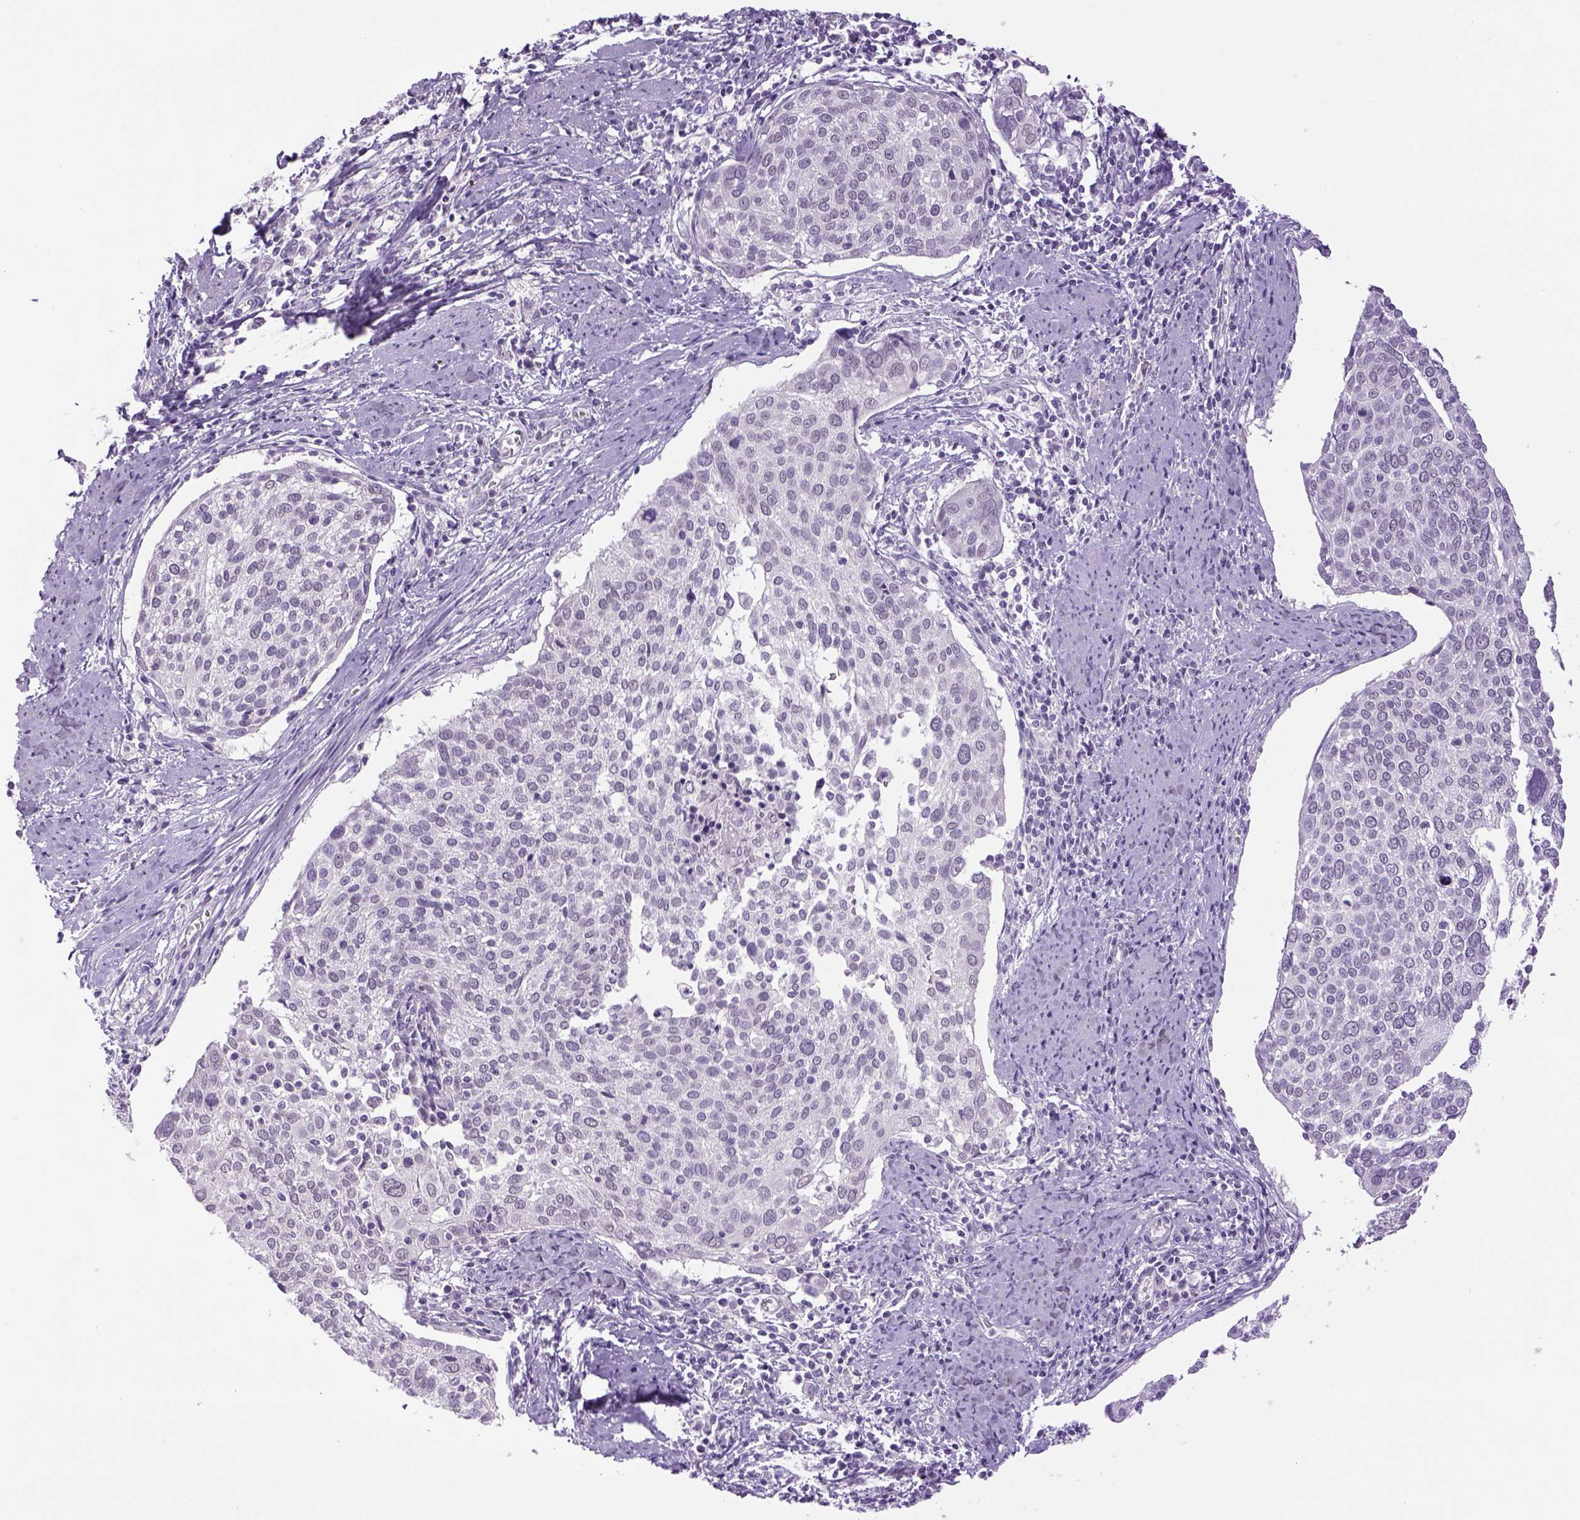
{"staining": {"intensity": "negative", "quantity": "none", "location": "none"}, "tissue": "cervical cancer", "cell_type": "Tumor cells", "image_type": "cancer", "snomed": [{"axis": "morphology", "description": "Squamous cell carcinoma, NOS"}, {"axis": "topography", "description": "Cervix"}], "caption": "Squamous cell carcinoma (cervical) was stained to show a protein in brown. There is no significant expression in tumor cells. (Brightfield microscopy of DAB immunohistochemistry at high magnification).", "gene": "DBH", "patient": {"sex": "female", "age": 39}}